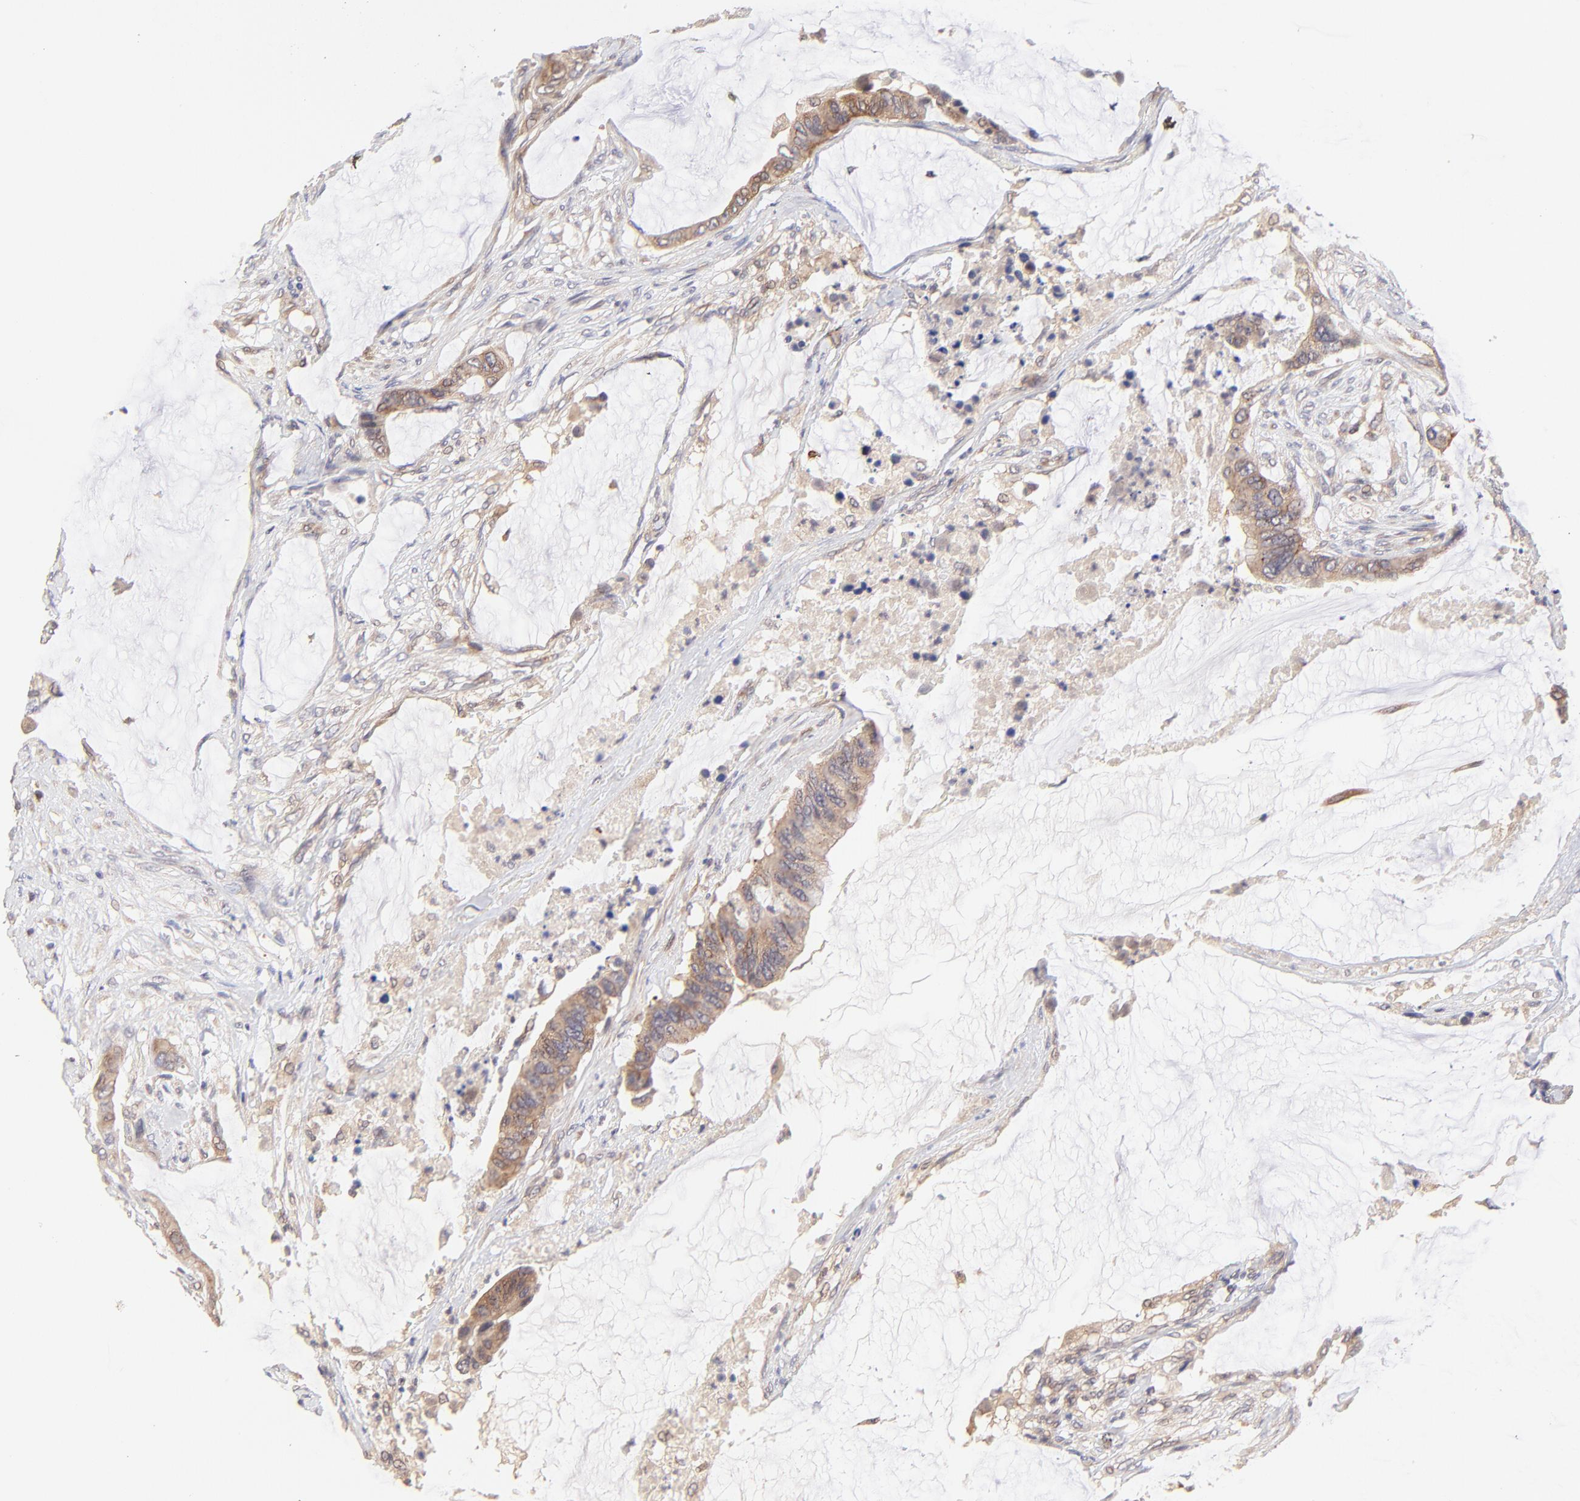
{"staining": {"intensity": "moderate", "quantity": ">75%", "location": "cytoplasmic/membranous"}, "tissue": "colorectal cancer", "cell_type": "Tumor cells", "image_type": "cancer", "snomed": [{"axis": "morphology", "description": "Adenocarcinoma, NOS"}, {"axis": "topography", "description": "Rectum"}], "caption": "The photomicrograph displays immunohistochemical staining of adenocarcinoma (colorectal). There is moderate cytoplasmic/membranous expression is identified in approximately >75% of tumor cells.", "gene": "TNRC6B", "patient": {"sex": "female", "age": 59}}